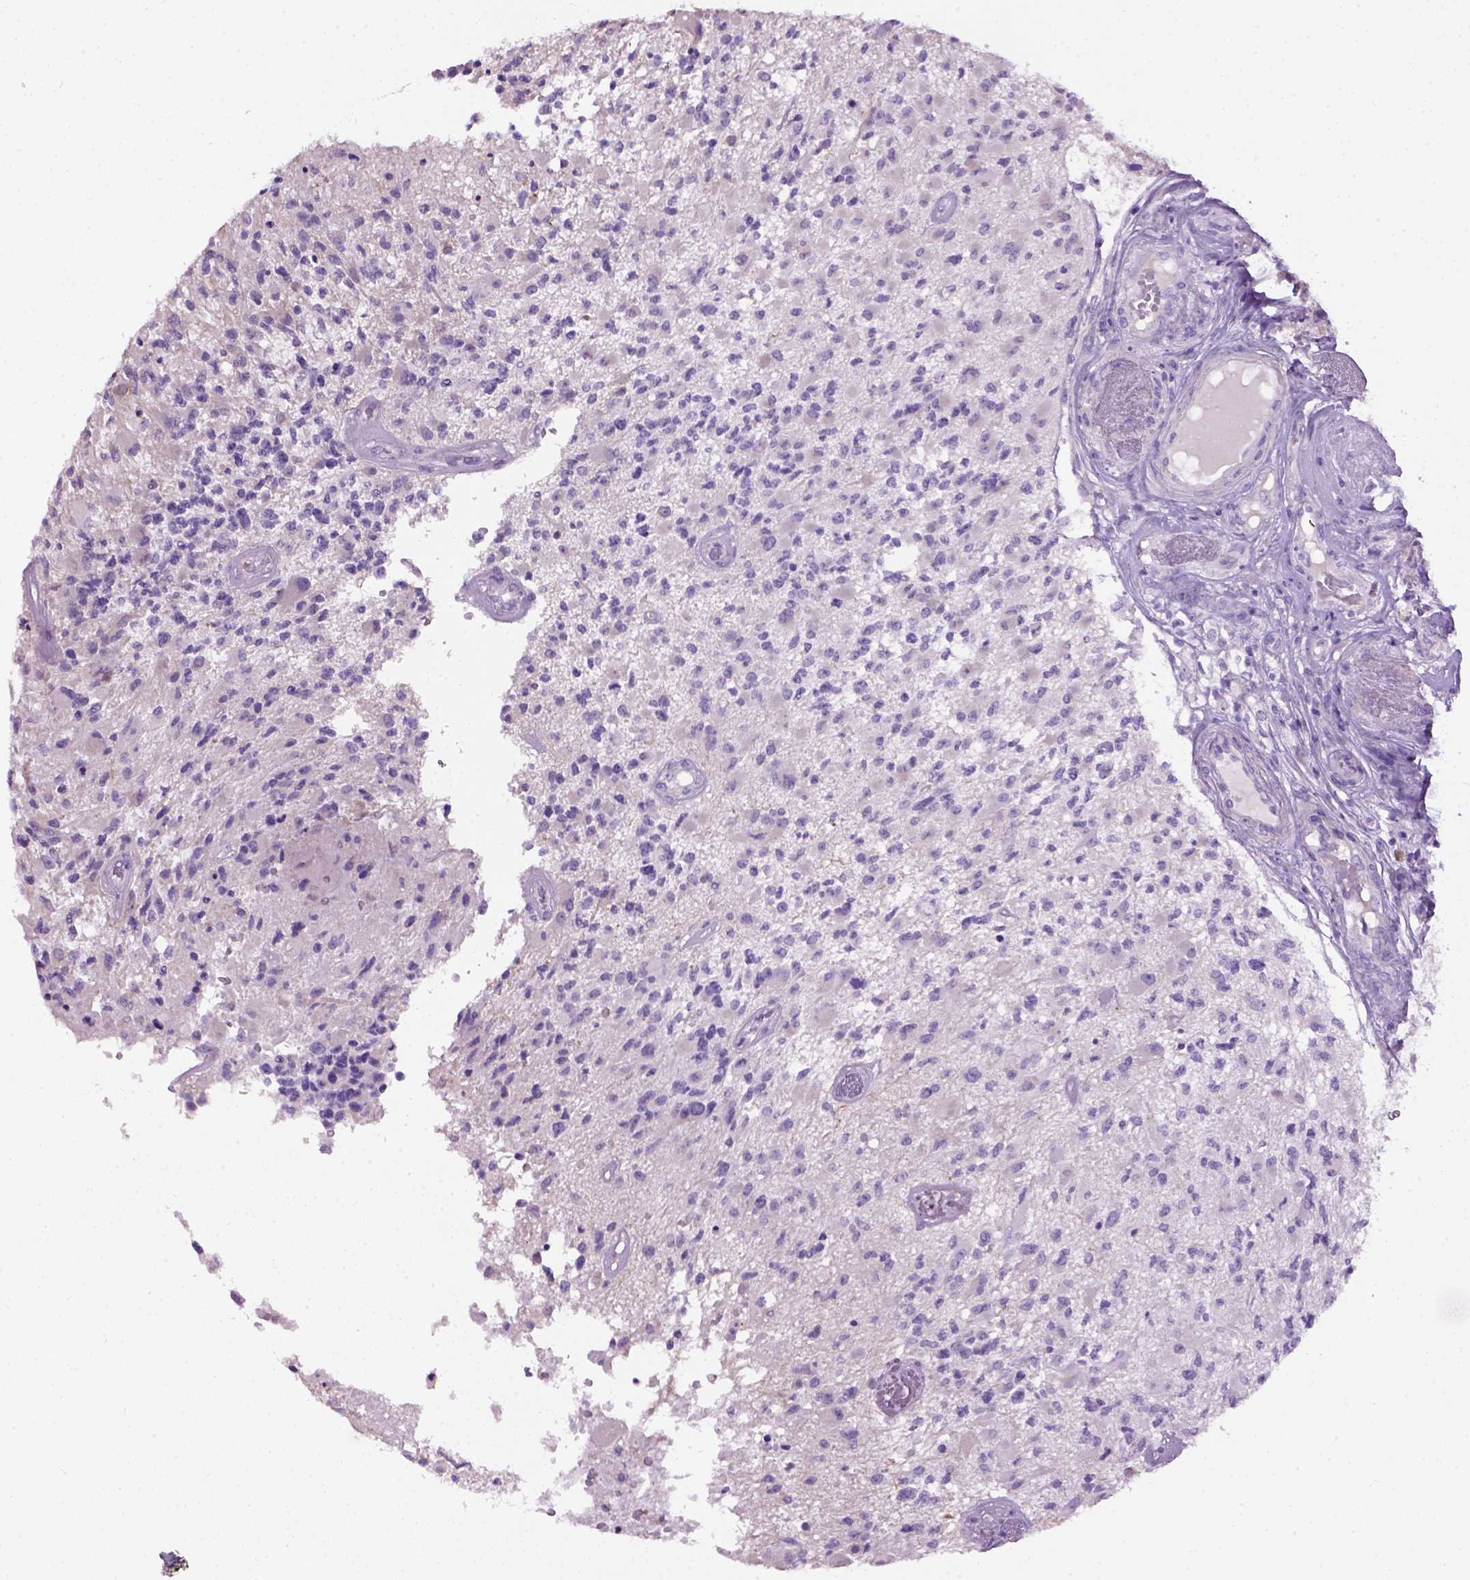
{"staining": {"intensity": "negative", "quantity": "none", "location": "none"}, "tissue": "glioma", "cell_type": "Tumor cells", "image_type": "cancer", "snomed": [{"axis": "morphology", "description": "Glioma, malignant, High grade"}, {"axis": "topography", "description": "Brain"}], "caption": "Micrograph shows no protein positivity in tumor cells of glioma tissue. (Brightfield microscopy of DAB immunohistochemistry (IHC) at high magnification).", "gene": "GABRB2", "patient": {"sex": "female", "age": 63}}